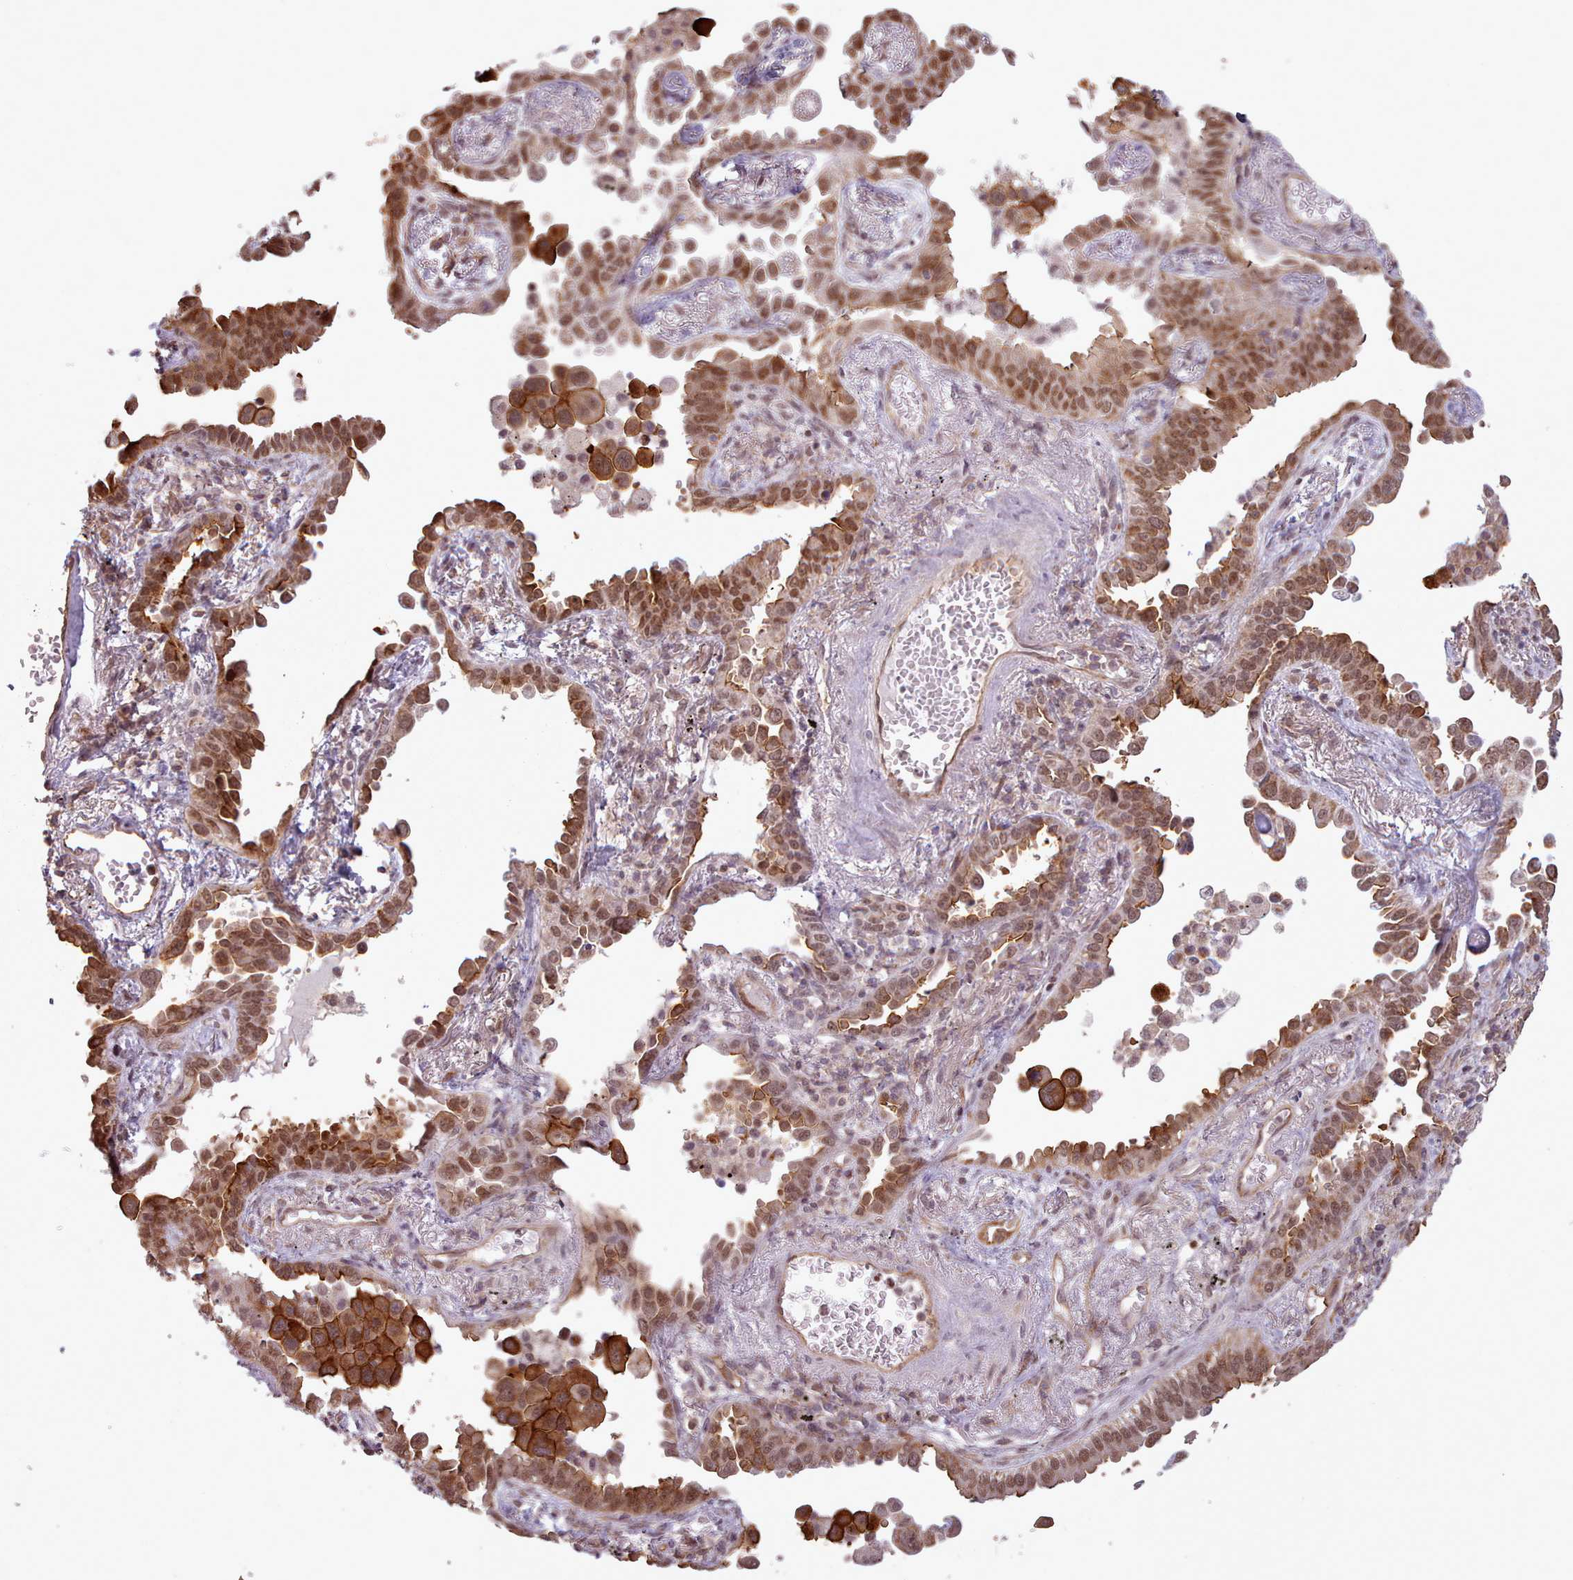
{"staining": {"intensity": "moderate", "quantity": ">75%", "location": "cytoplasmic/membranous,nuclear"}, "tissue": "lung cancer", "cell_type": "Tumor cells", "image_type": "cancer", "snomed": [{"axis": "morphology", "description": "Adenocarcinoma, NOS"}, {"axis": "topography", "description": "Lung"}], "caption": "An immunohistochemistry image of tumor tissue is shown. Protein staining in brown labels moderate cytoplasmic/membranous and nuclear positivity in lung adenocarcinoma within tumor cells.", "gene": "ZMYM4", "patient": {"sex": "male", "age": 67}}